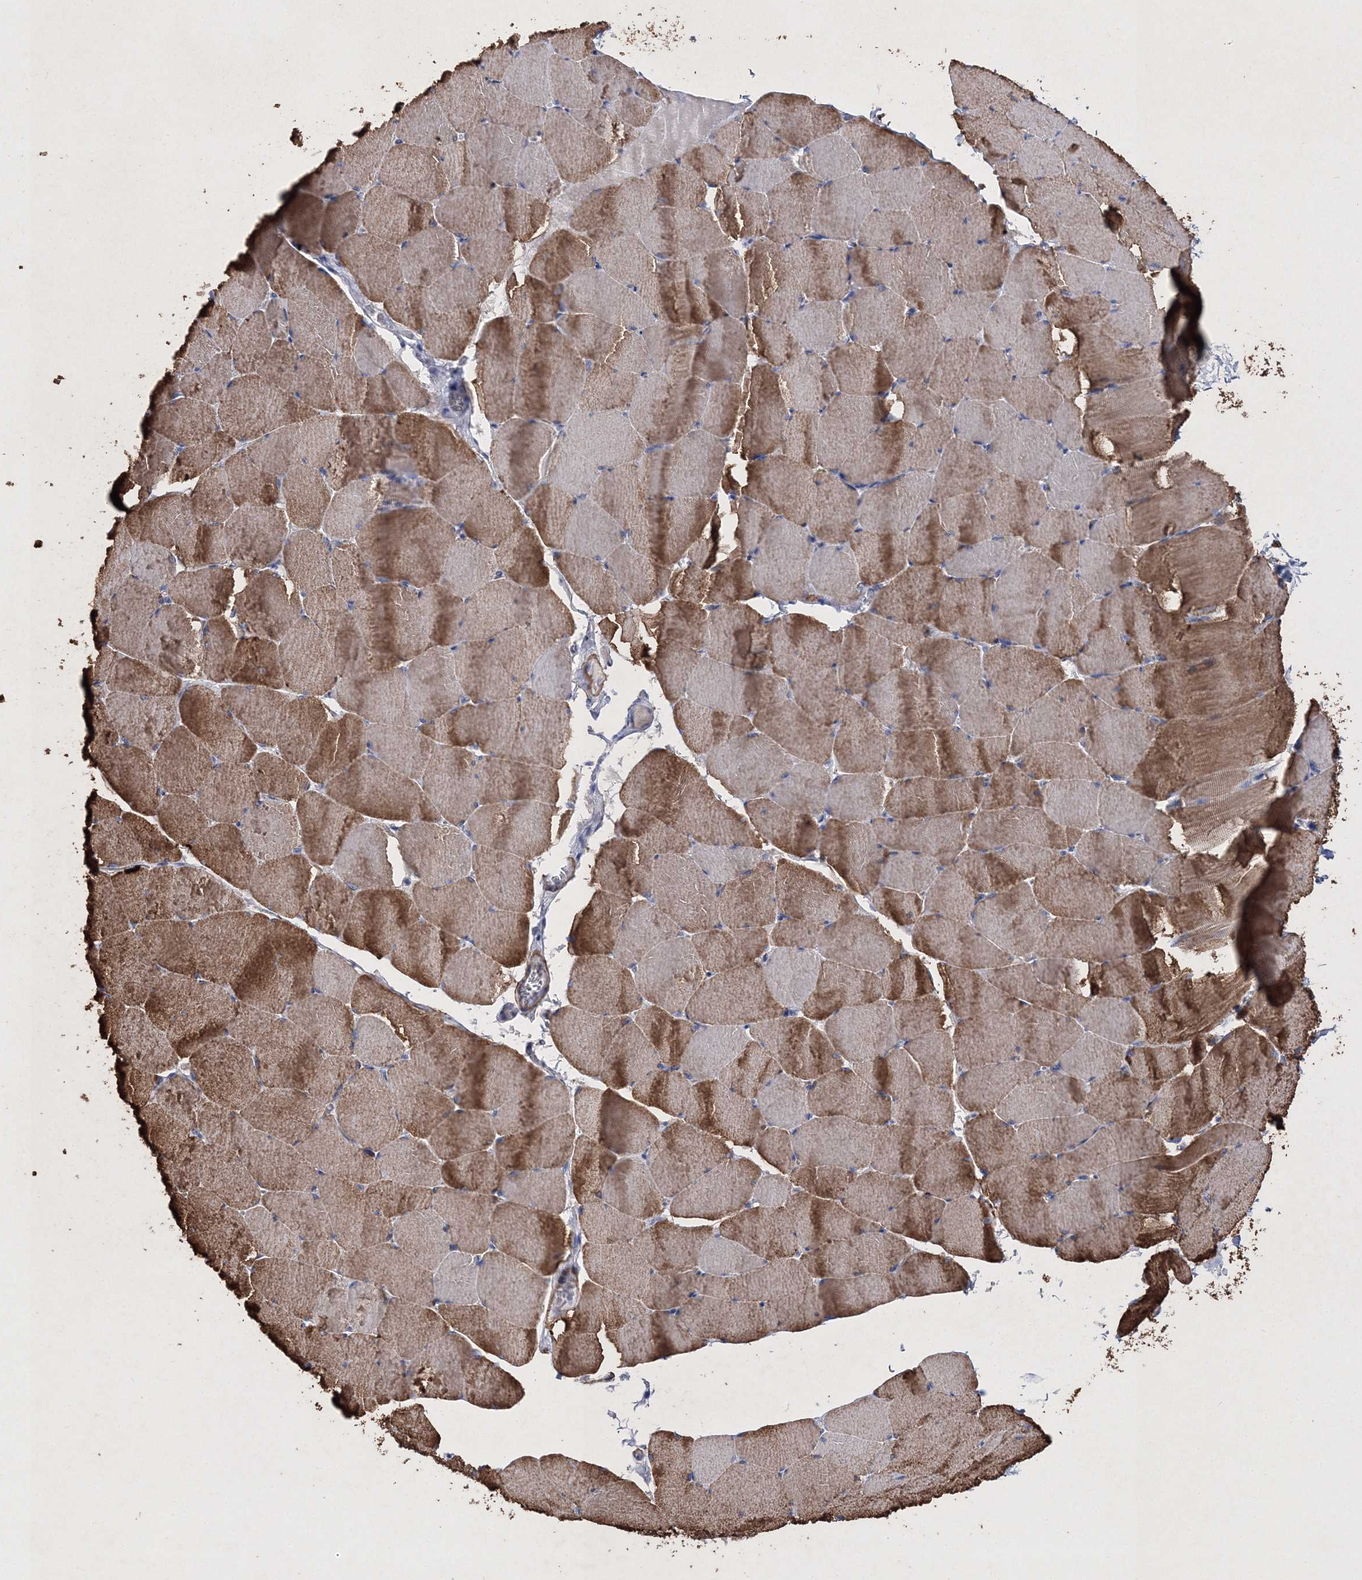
{"staining": {"intensity": "moderate", "quantity": "25%-75%", "location": "cytoplasmic/membranous"}, "tissue": "skeletal muscle", "cell_type": "Myocytes", "image_type": "normal", "snomed": [{"axis": "morphology", "description": "Normal tissue, NOS"}, {"axis": "topography", "description": "Skeletal muscle"}], "caption": "Immunohistochemical staining of unremarkable human skeletal muscle displays moderate cytoplasmic/membranous protein expression in about 25%-75% of myocytes.", "gene": "RTN2", "patient": {"sex": "male", "age": 62}}